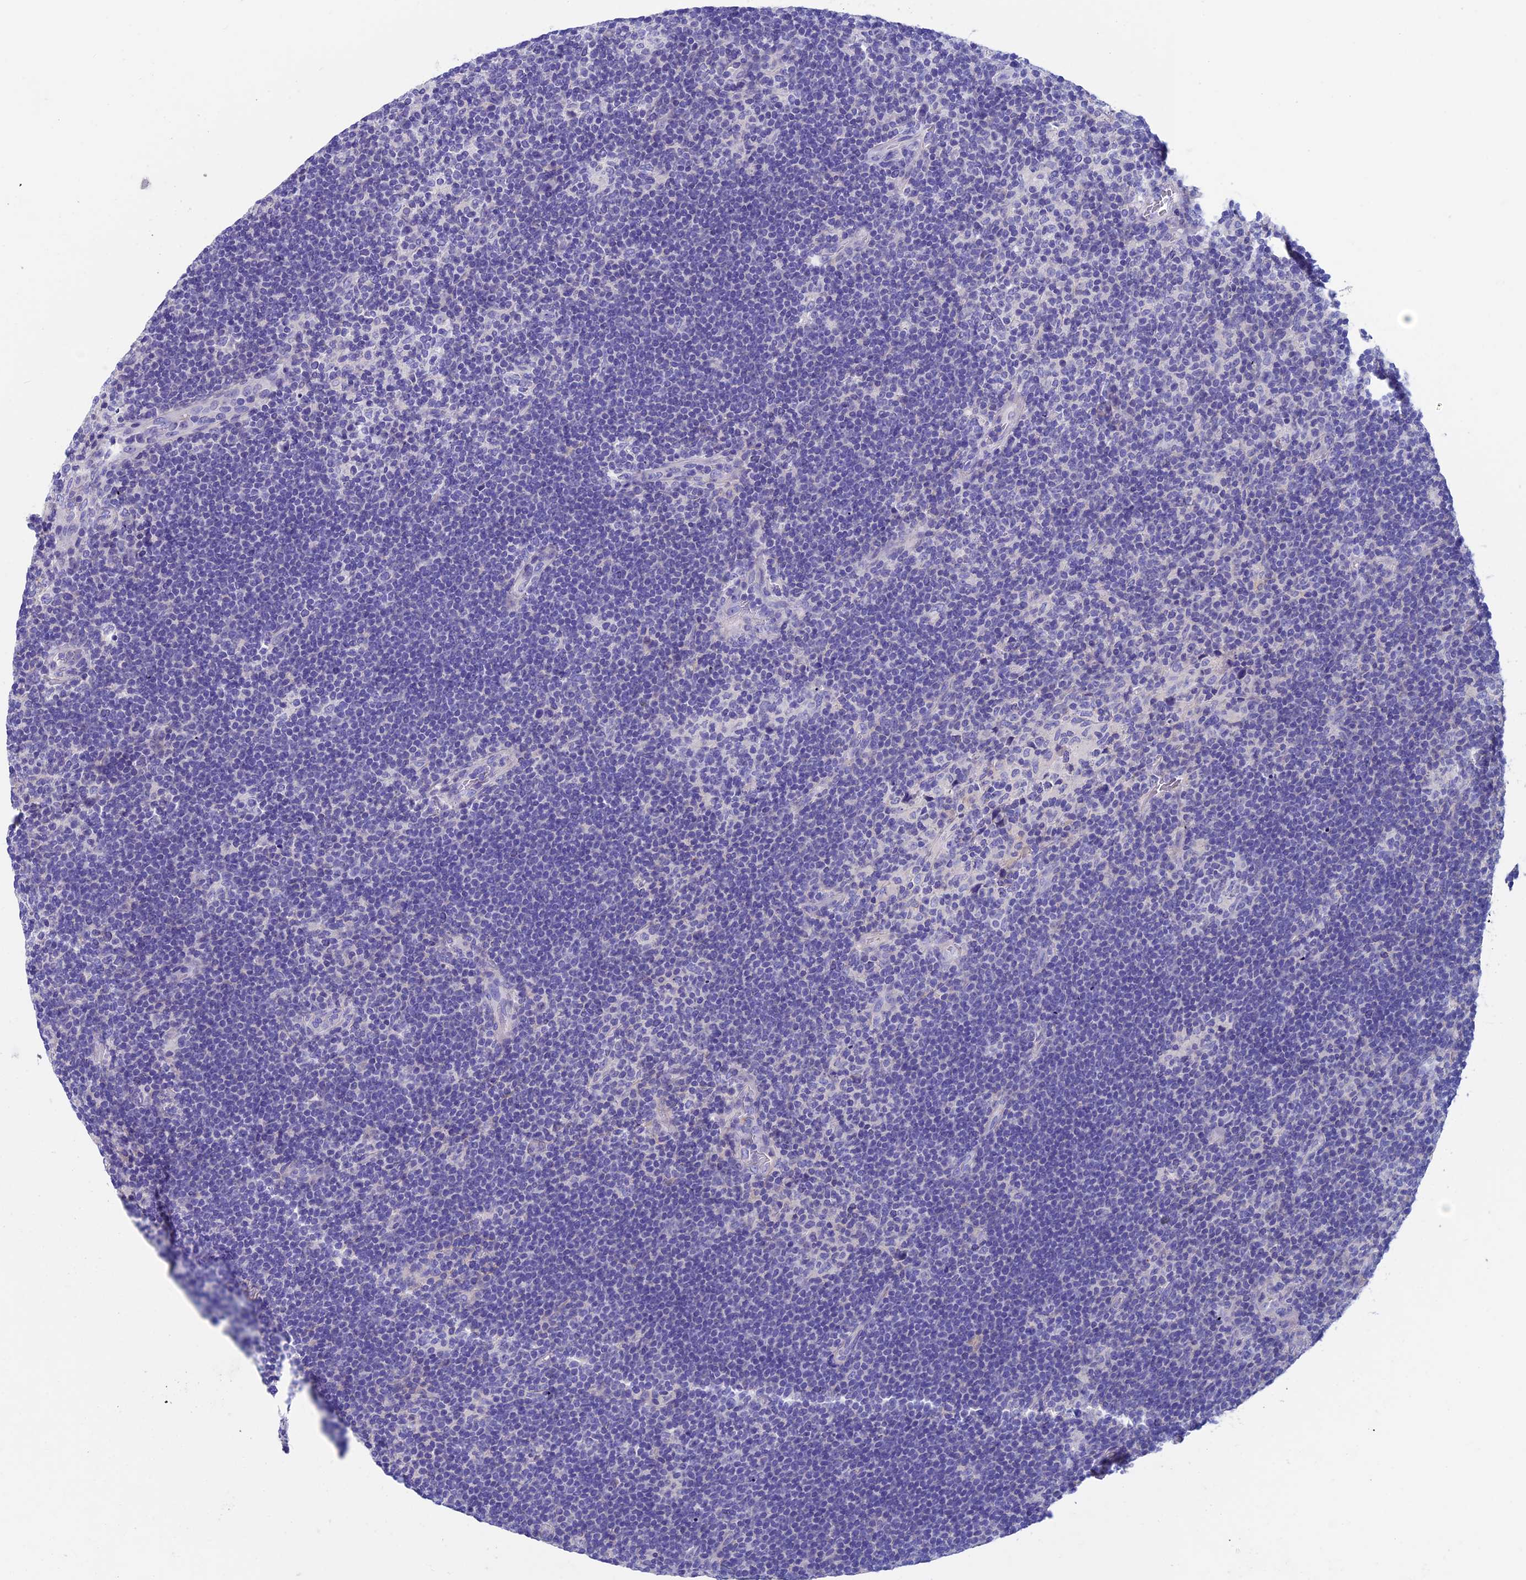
{"staining": {"intensity": "negative", "quantity": "none", "location": "none"}, "tissue": "lymphoma", "cell_type": "Tumor cells", "image_type": "cancer", "snomed": [{"axis": "morphology", "description": "Hodgkin's disease, NOS"}, {"axis": "topography", "description": "Lymph node"}], "caption": "Immunohistochemical staining of Hodgkin's disease displays no significant positivity in tumor cells. (DAB (3,3'-diaminobenzidine) IHC with hematoxylin counter stain).", "gene": "ADH7", "patient": {"sex": "female", "age": 57}}